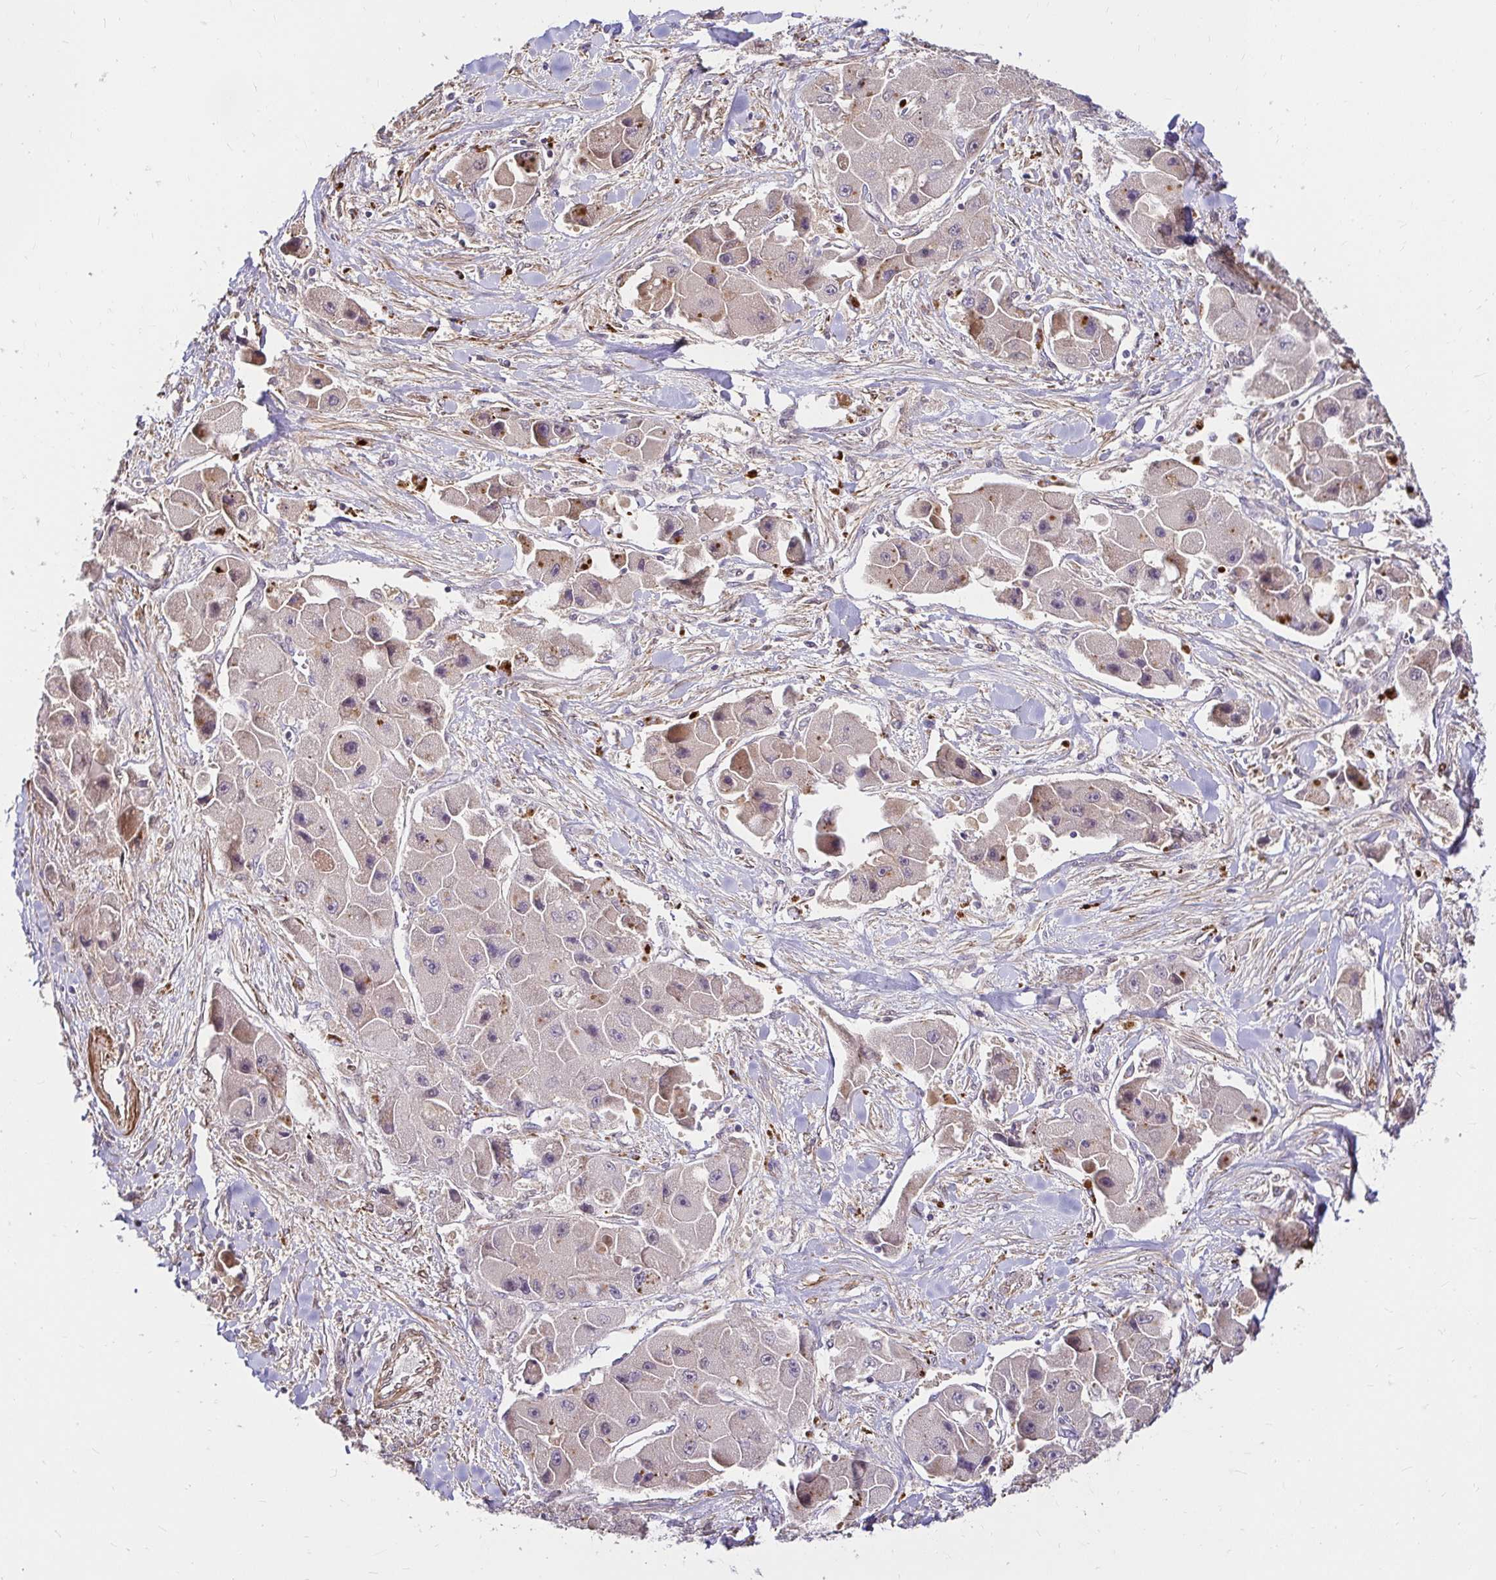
{"staining": {"intensity": "negative", "quantity": "none", "location": "none"}, "tissue": "liver cancer", "cell_type": "Tumor cells", "image_type": "cancer", "snomed": [{"axis": "morphology", "description": "Carcinoma, Hepatocellular, NOS"}, {"axis": "topography", "description": "Liver"}], "caption": "Image shows no significant protein positivity in tumor cells of liver cancer (hepatocellular carcinoma).", "gene": "YAP1", "patient": {"sex": "male", "age": 24}}